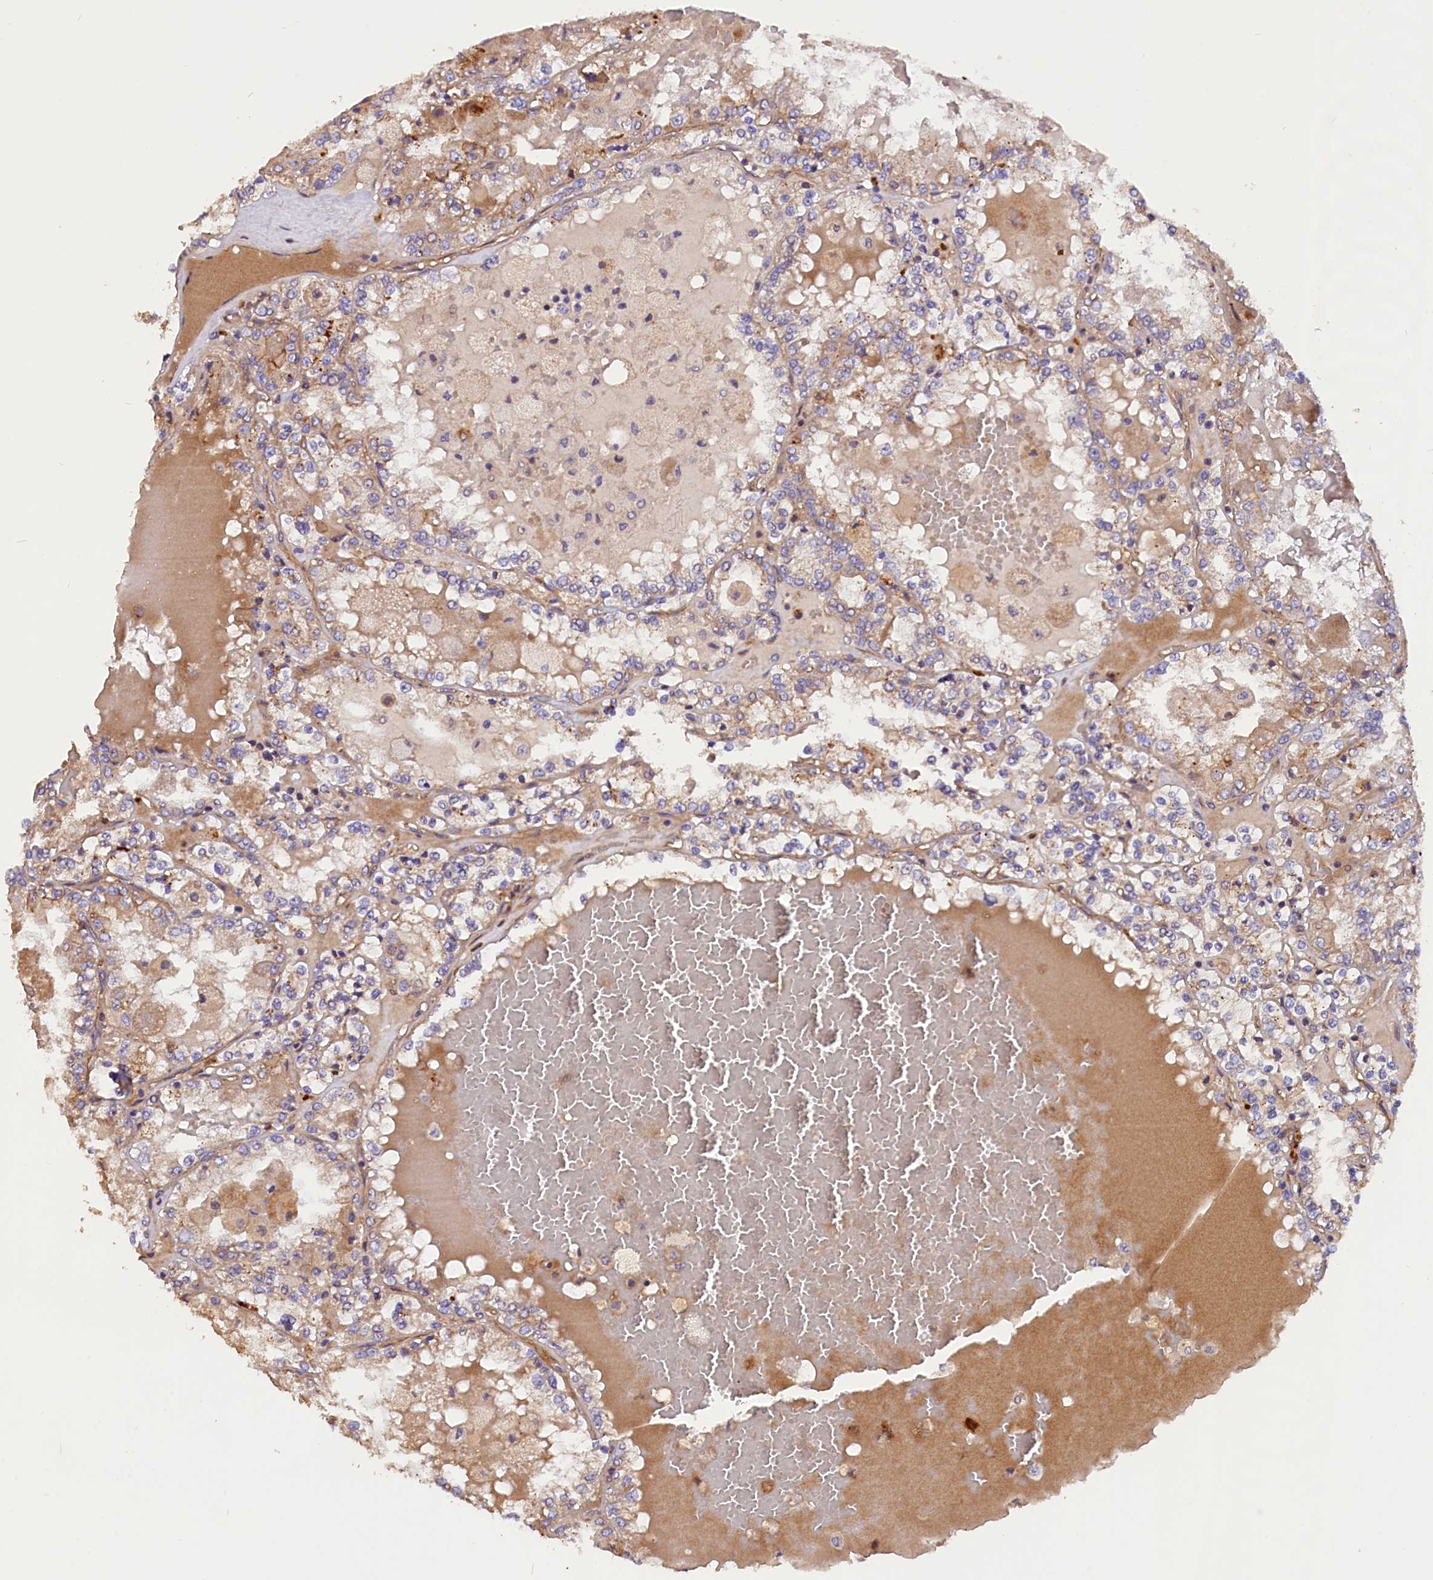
{"staining": {"intensity": "weak", "quantity": "25%-75%", "location": "cytoplasmic/membranous"}, "tissue": "renal cancer", "cell_type": "Tumor cells", "image_type": "cancer", "snomed": [{"axis": "morphology", "description": "Adenocarcinoma, NOS"}, {"axis": "topography", "description": "Kidney"}], "caption": "This micrograph demonstrates IHC staining of renal adenocarcinoma, with low weak cytoplasmic/membranous staining in about 25%-75% of tumor cells.", "gene": "ERMARD", "patient": {"sex": "female", "age": 56}}